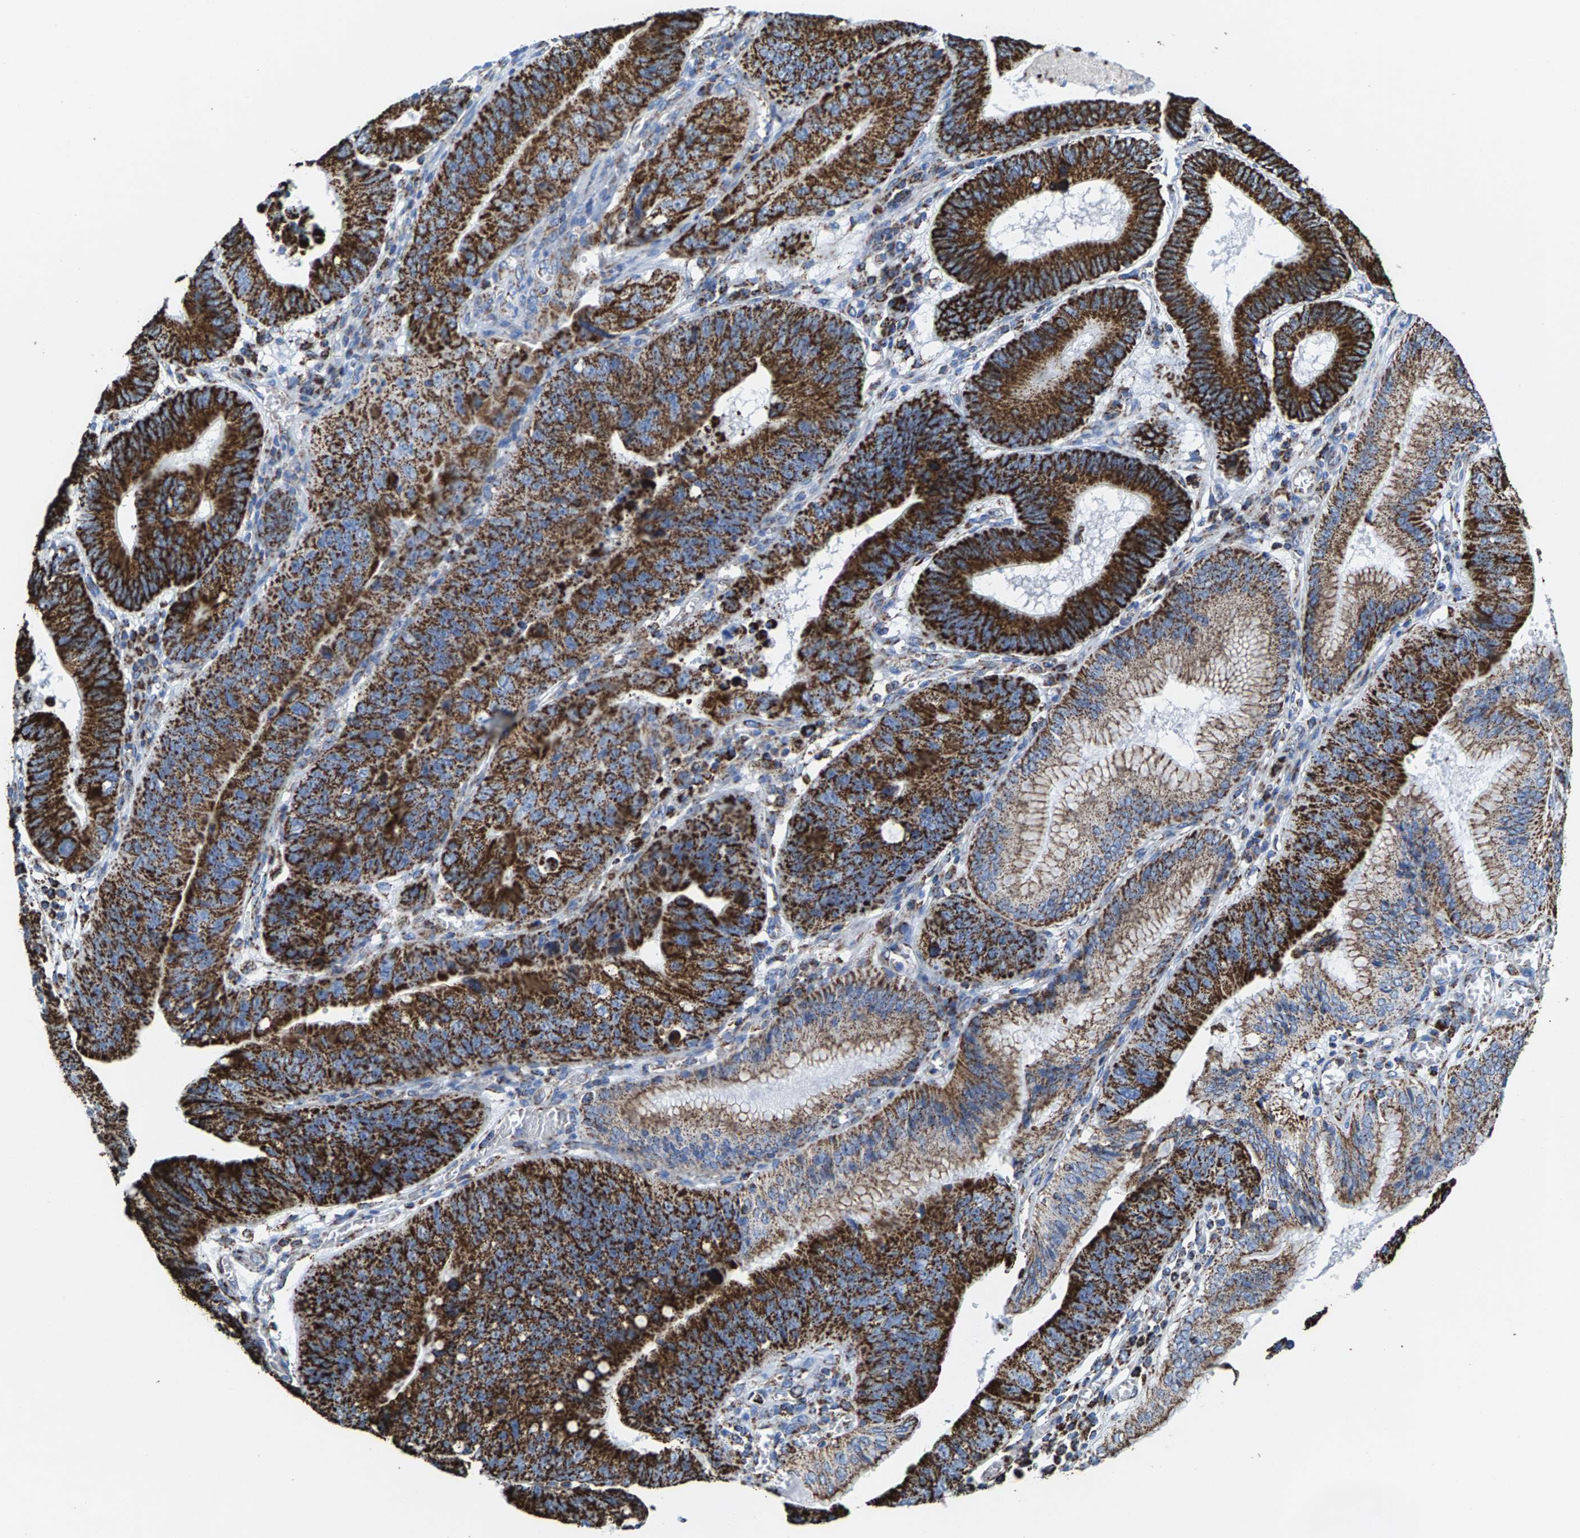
{"staining": {"intensity": "strong", "quantity": ">75%", "location": "cytoplasmic/membranous"}, "tissue": "stomach cancer", "cell_type": "Tumor cells", "image_type": "cancer", "snomed": [{"axis": "morphology", "description": "Adenocarcinoma, NOS"}, {"axis": "topography", "description": "Stomach"}], "caption": "Immunohistochemical staining of stomach cancer (adenocarcinoma) demonstrates high levels of strong cytoplasmic/membranous protein expression in about >75% of tumor cells.", "gene": "ECHS1", "patient": {"sex": "male", "age": 59}}